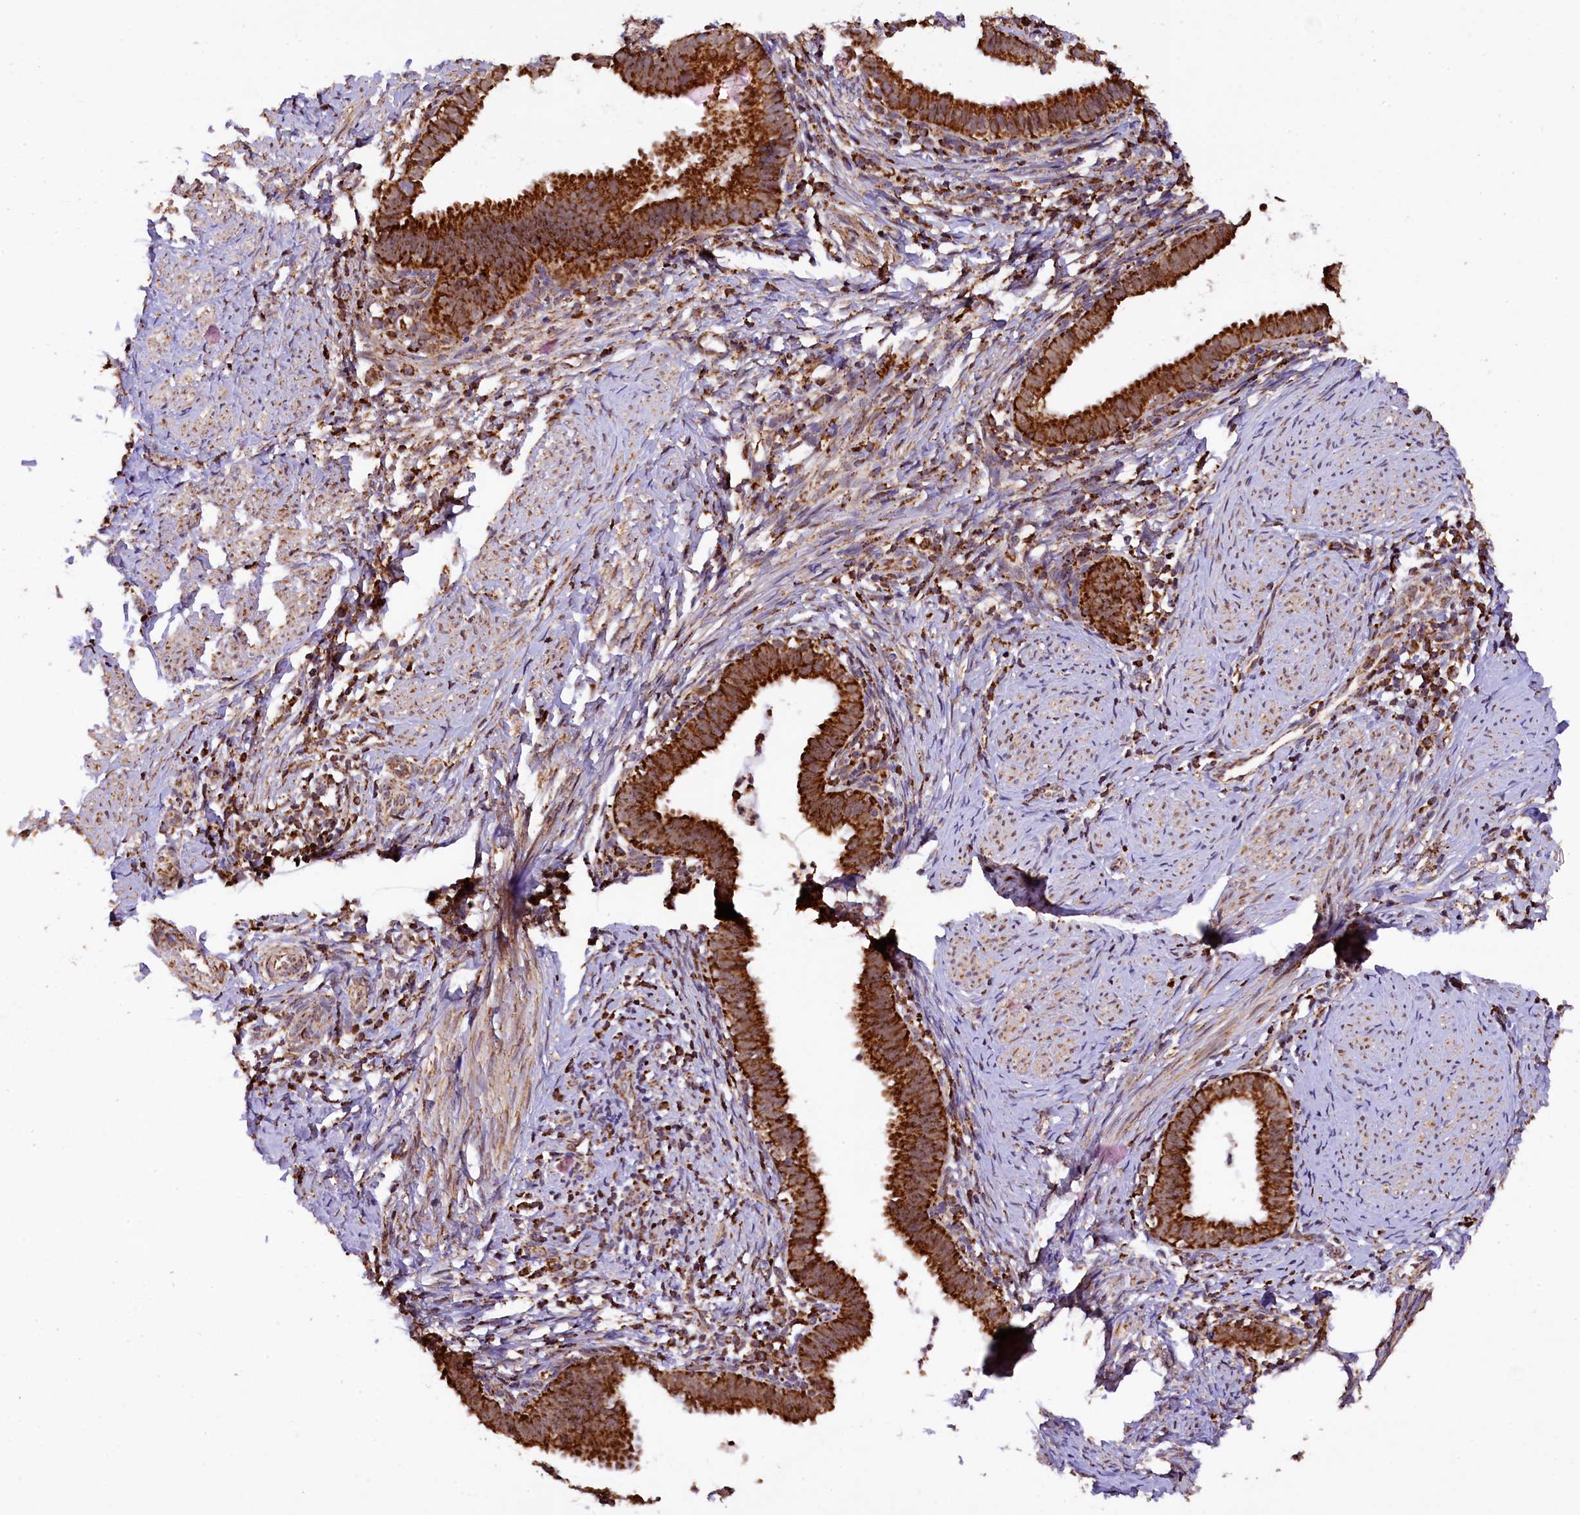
{"staining": {"intensity": "strong", "quantity": ">75%", "location": "cytoplasmic/membranous"}, "tissue": "cervical cancer", "cell_type": "Tumor cells", "image_type": "cancer", "snomed": [{"axis": "morphology", "description": "Adenocarcinoma, NOS"}, {"axis": "topography", "description": "Cervix"}], "caption": "Brown immunohistochemical staining in human cervical cancer (adenocarcinoma) reveals strong cytoplasmic/membranous expression in about >75% of tumor cells.", "gene": "KLC2", "patient": {"sex": "female", "age": 36}}